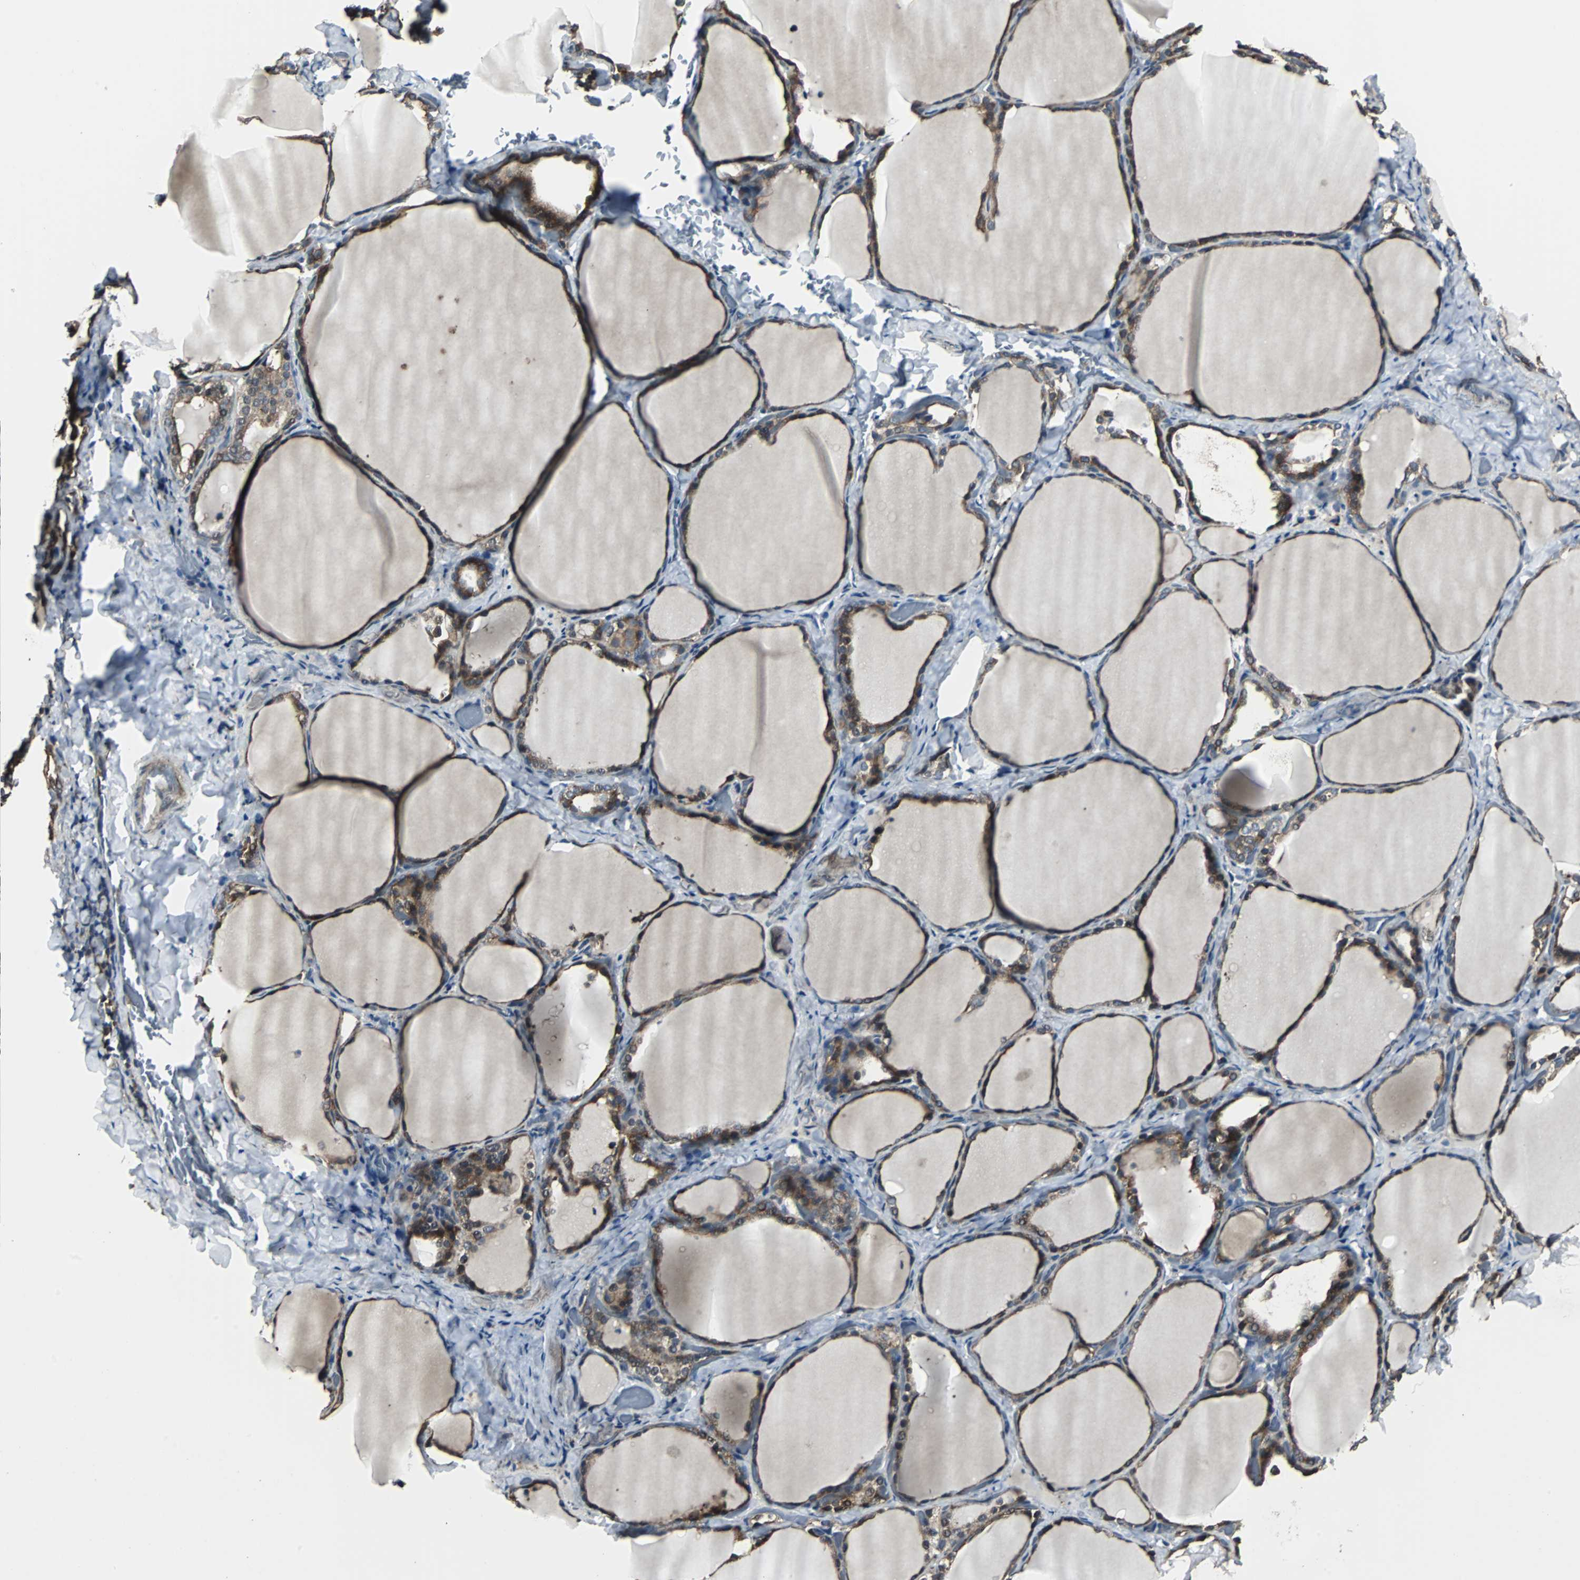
{"staining": {"intensity": "strong", "quantity": ">75%", "location": "cytoplasmic/membranous"}, "tissue": "thyroid gland", "cell_type": "Glandular cells", "image_type": "normal", "snomed": [{"axis": "morphology", "description": "Normal tissue, NOS"}, {"axis": "morphology", "description": "Papillary adenocarcinoma, NOS"}, {"axis": "topography", "description": "Thyroid gland"}], "caption": "An image of human thyroid gland stained for a protein displays strong cytoplasmic/membranous brown staining in glandular cells.", "gene": "CHP1", "patient": {"sex": "female", "age": 30}}